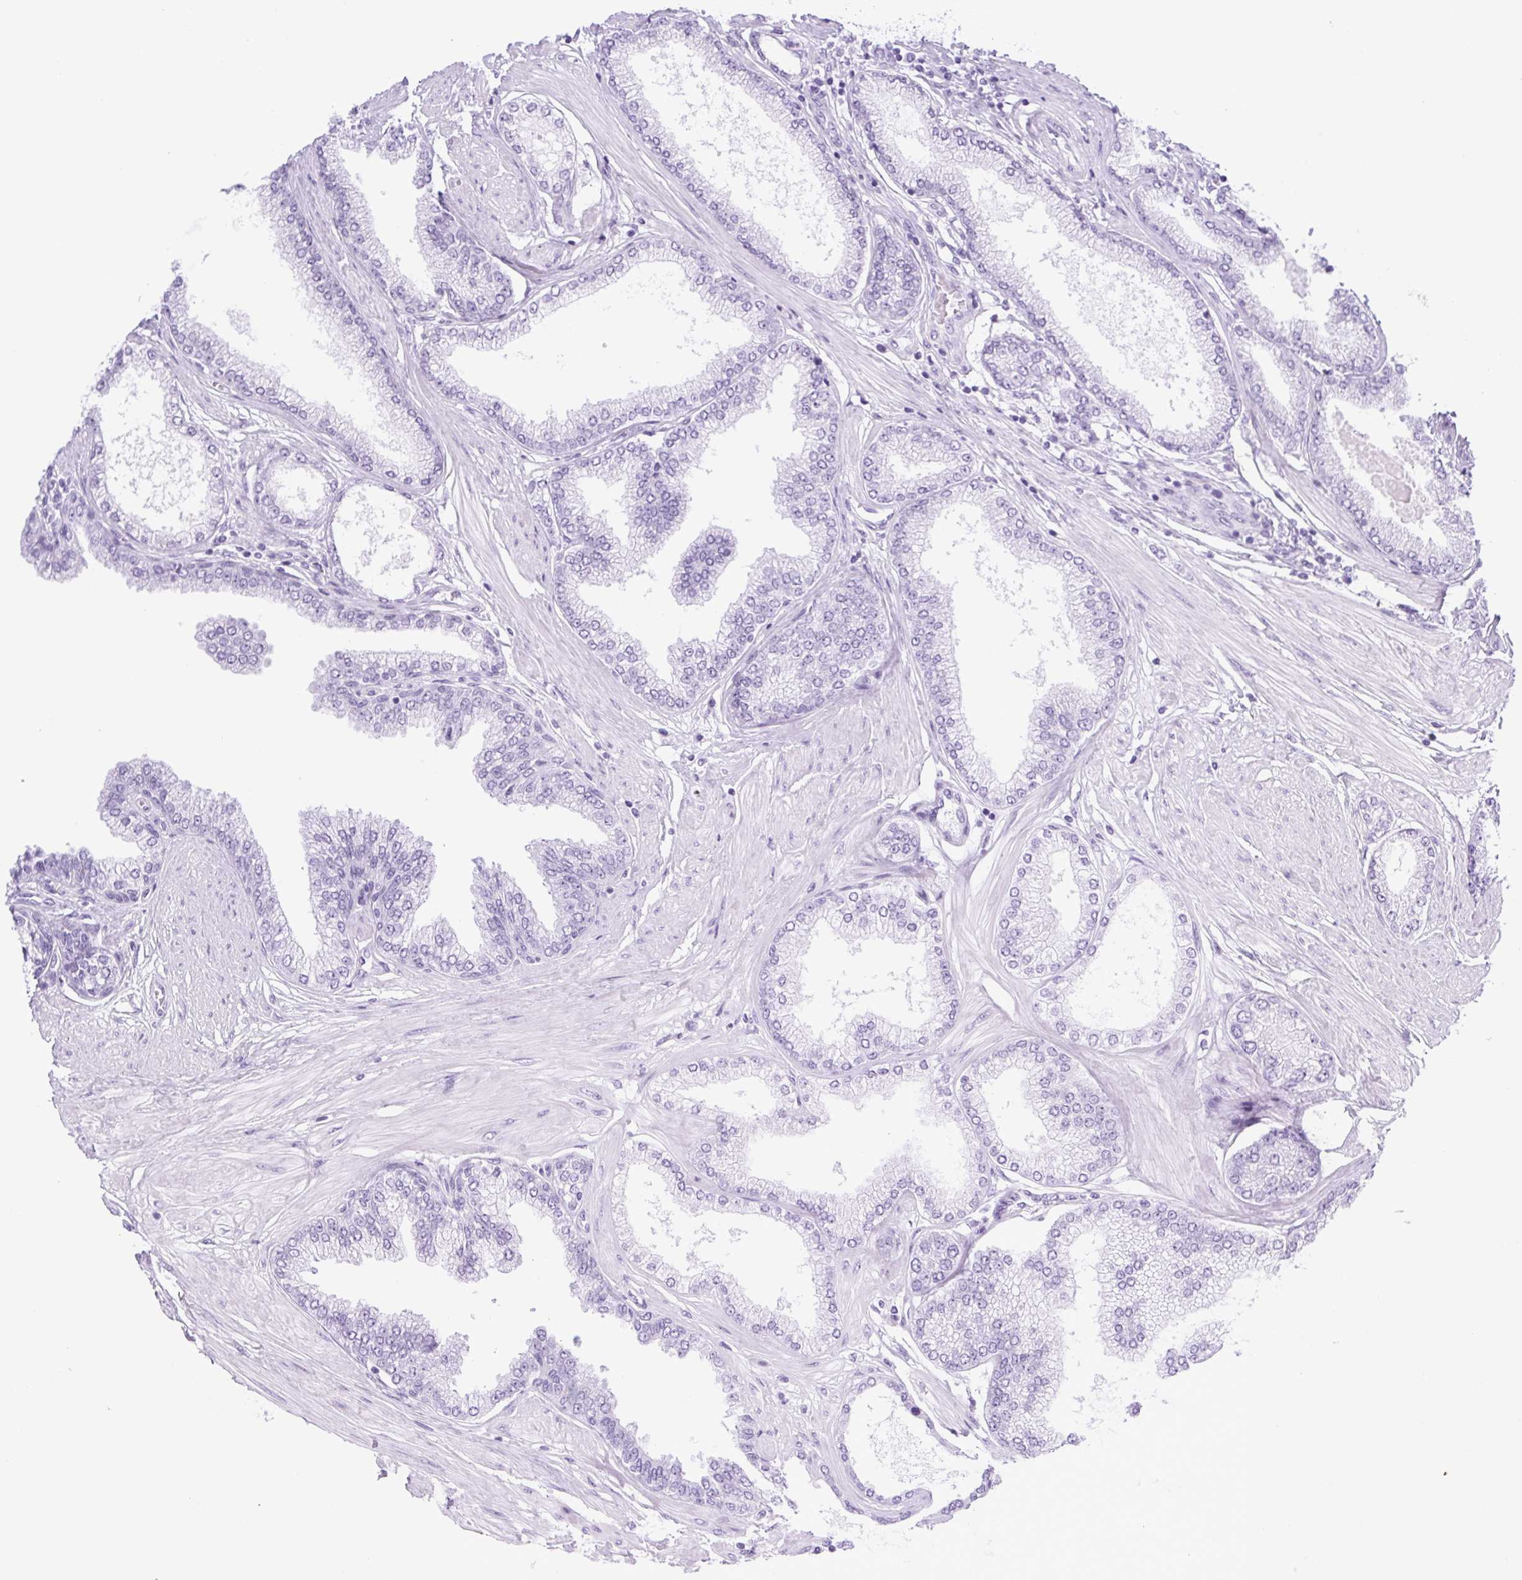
{"staining": {"intensity": "negative", "quantity": "none", "location": "none"}, "tissue": "prostate cancer", "cell_type": "Tumor cells", "image_type": "cancer", "snomed": [{"axis": "morphology", "description": "Adenocarcinoma, Low grade"}, {"axis": "topography", "description": "Prostate"}], "caption": "Prostate cancer (adenocarcinoma (low-grade)) stained for a protein using immunohistochemistry displays no expression tumor cells.", "gene": "SPACA5B", "patient": {"sex": "male", "age": 55}}